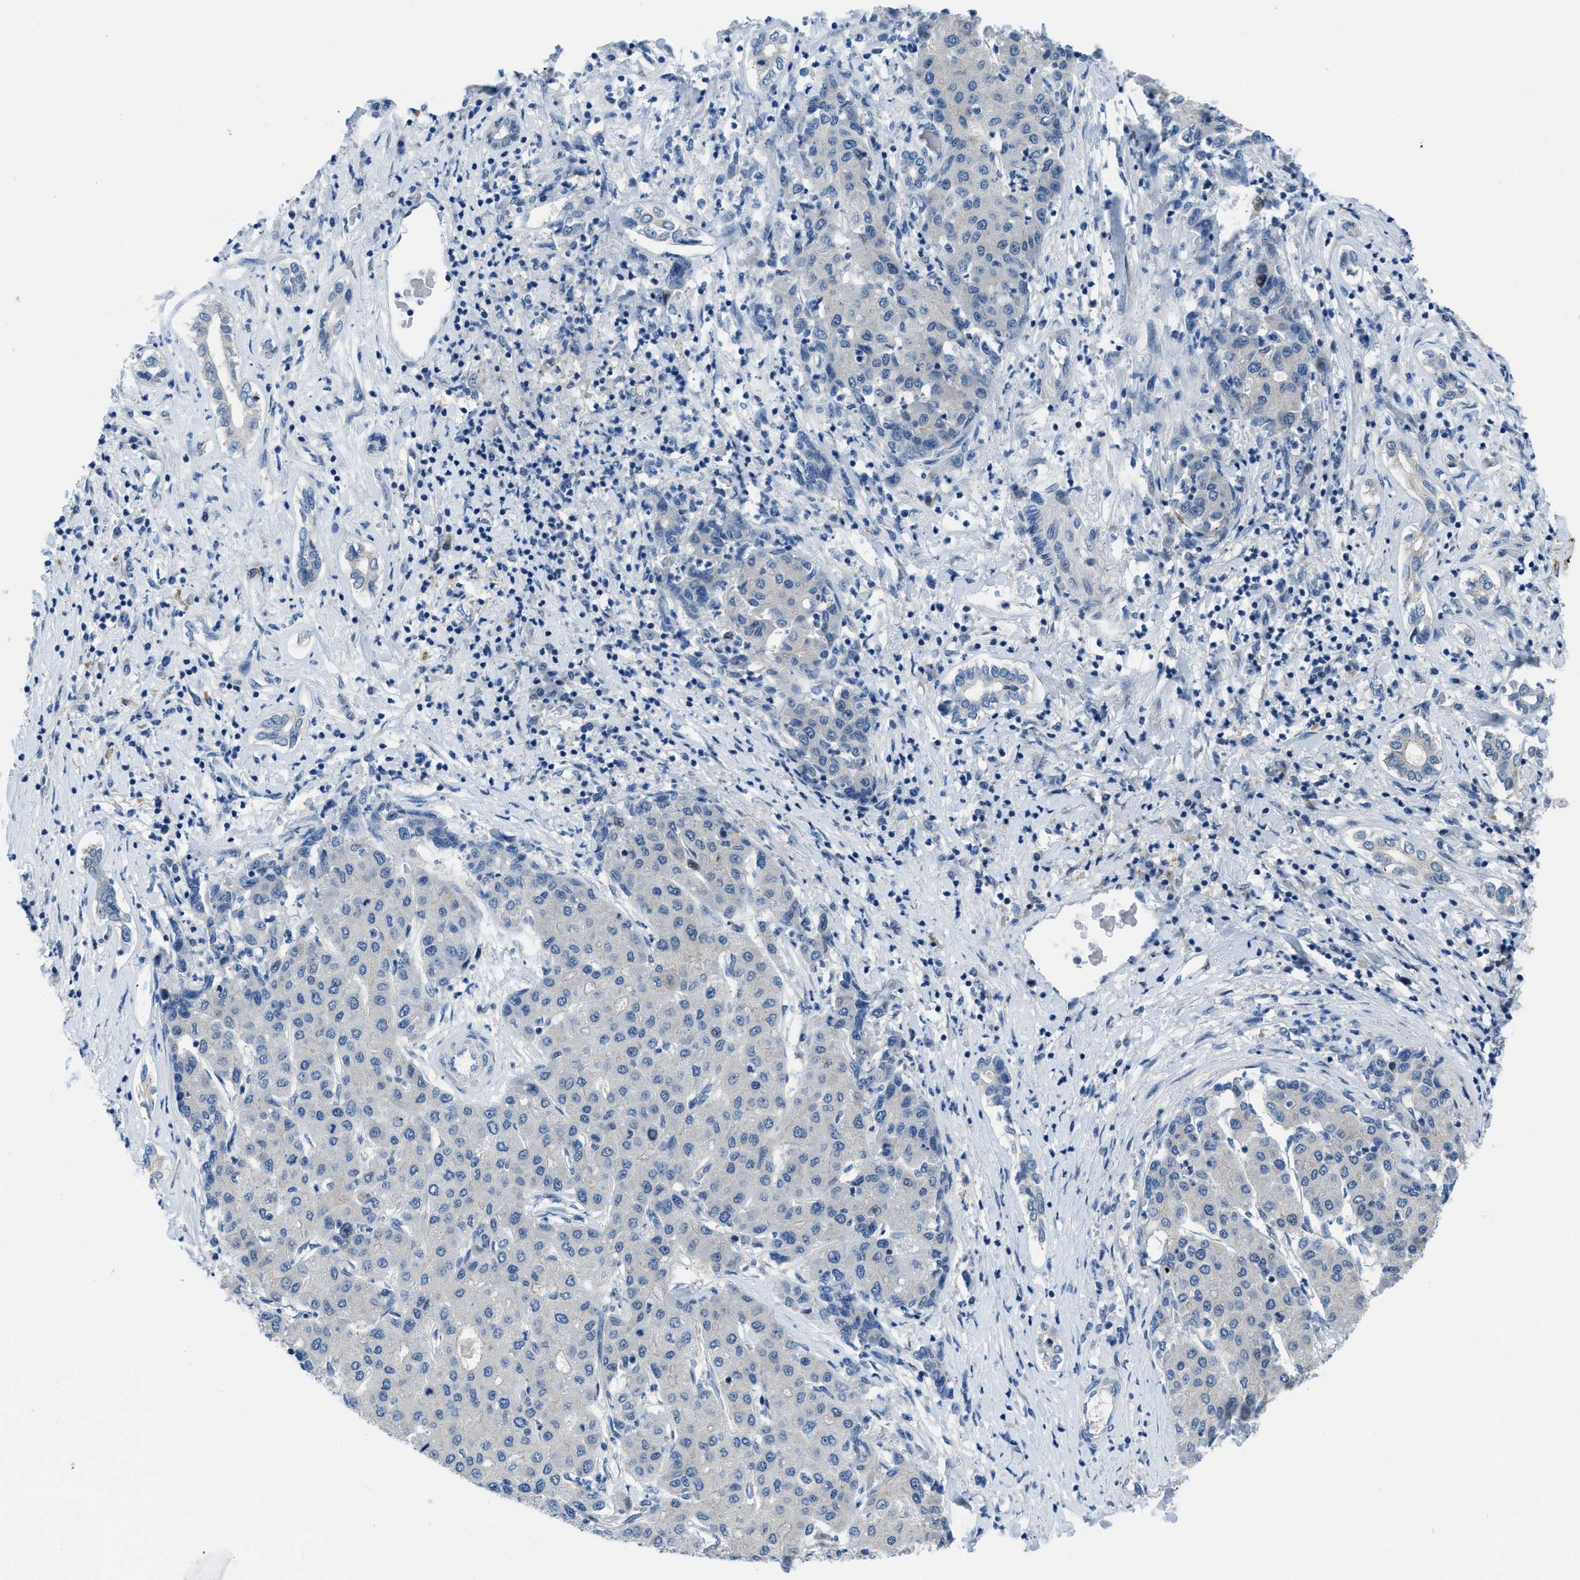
{"staining": {"intensity": "negative", "quantity": "none", "location": "none"}, "tissue": "liver cancer", "cell_type": "Tumor cells", "image_type": "cancer", "snomed": [{"axis": "morphology", "description": "Carcinoma, Hepatocellular, NOS"}, {"axis": "topography", "description": "Liver"}], "caption": "The image demonstrates no significant staining in tumor cells of liver hepatocellular carcinoma.", "gene": "PFKP", "patient": {"sex": "male", "age": 65}}